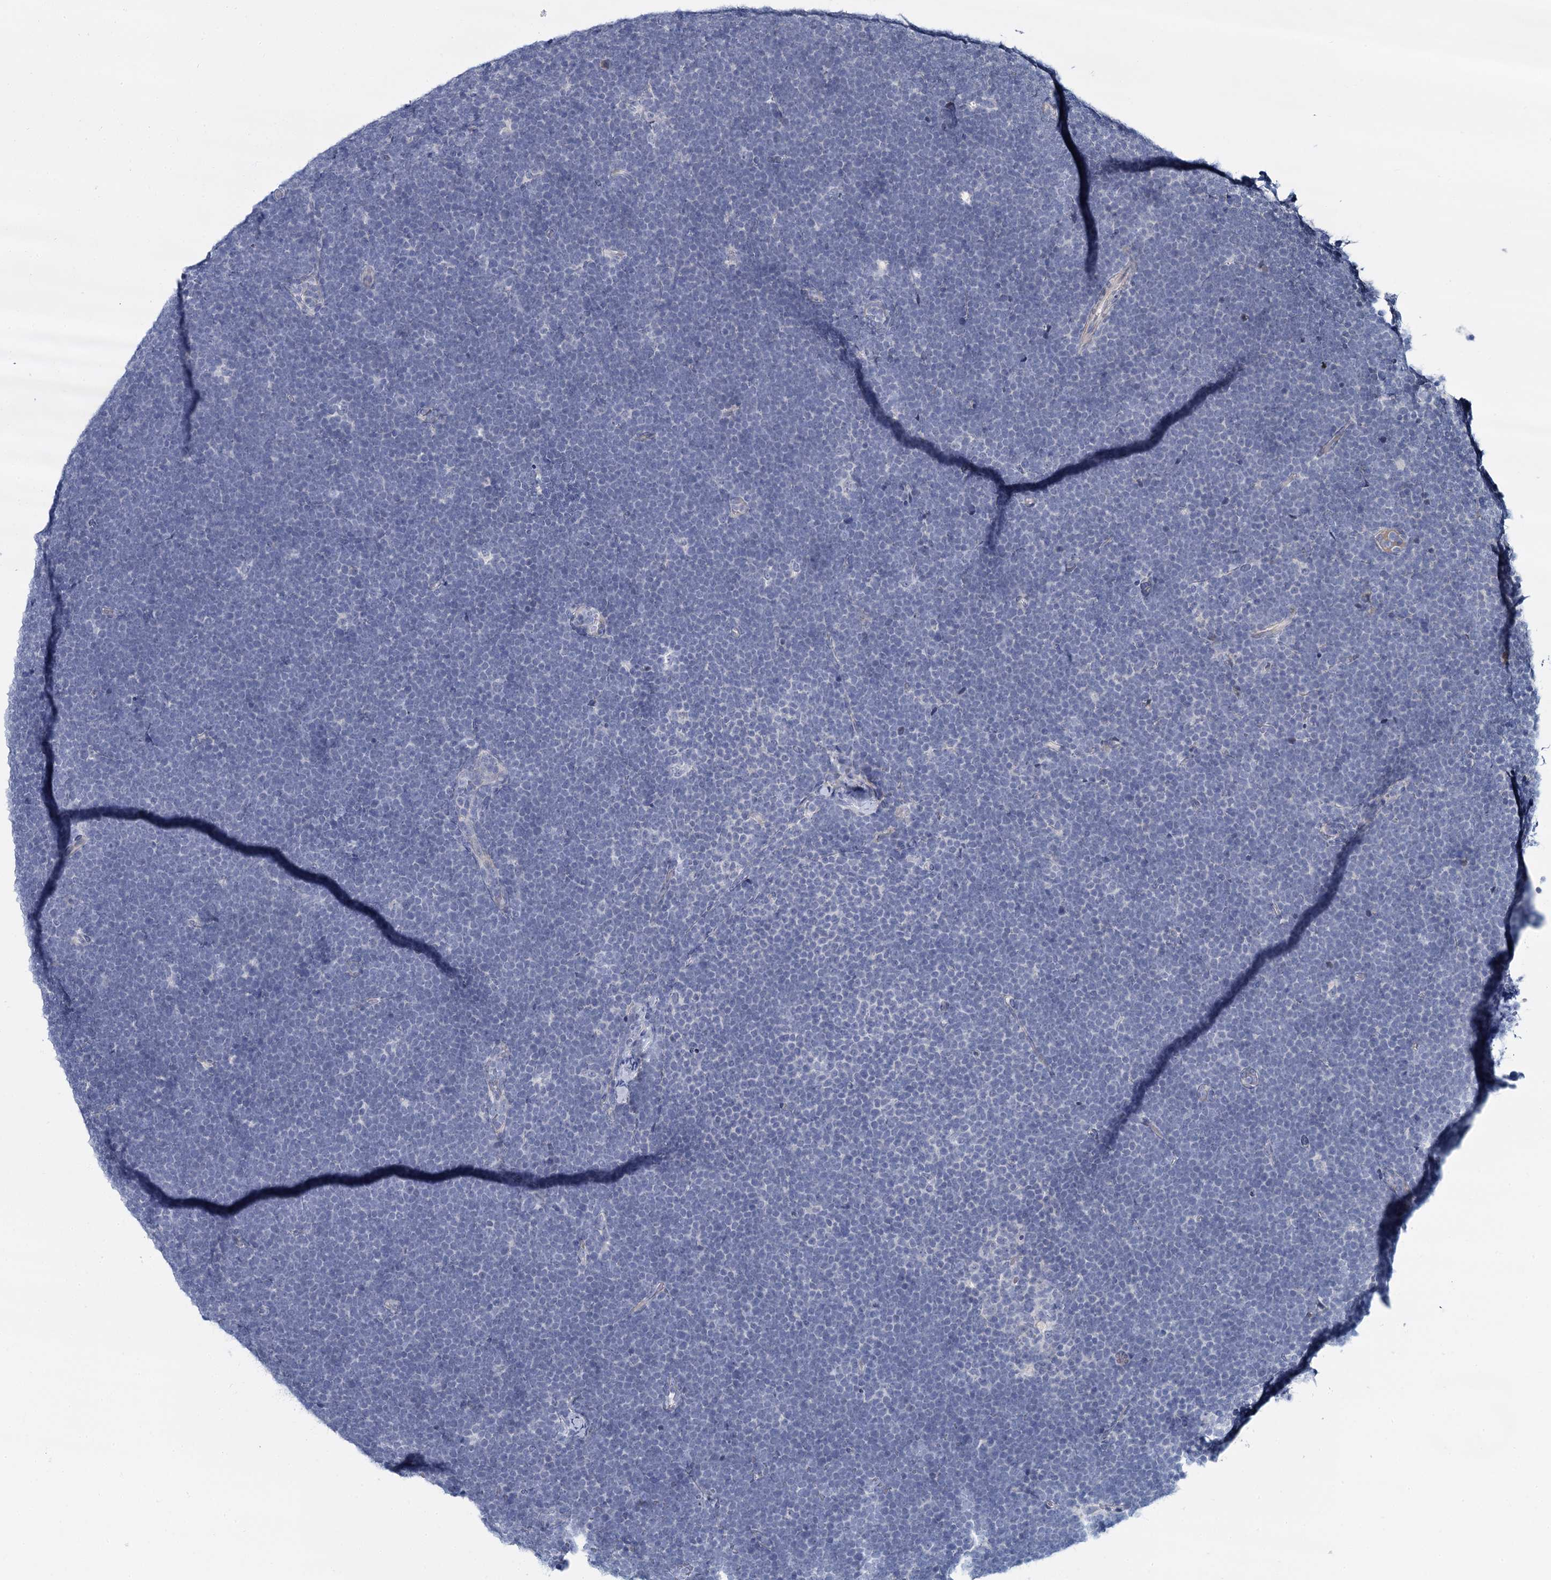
{"staining": {"intensity": "negative", "quantity": "none", "location": "none"}, "tissue": "lymphoma", "cell_type": "Tumor cells", "image_type": "cancer", "snomed": [{"axis": "morphology", "description": "Malignant lymphoma, non-Hodgkin's type, High grade"}, {"axis": "topography", "description": "Lymph node"}], "caption": "High power microscopy histopathology image of an IHC histopathology image of lymphoma, revealing no significant staining in tumor cells.", "gene": "ACRBP", "patient": {"sex": "male", "age": 13}}